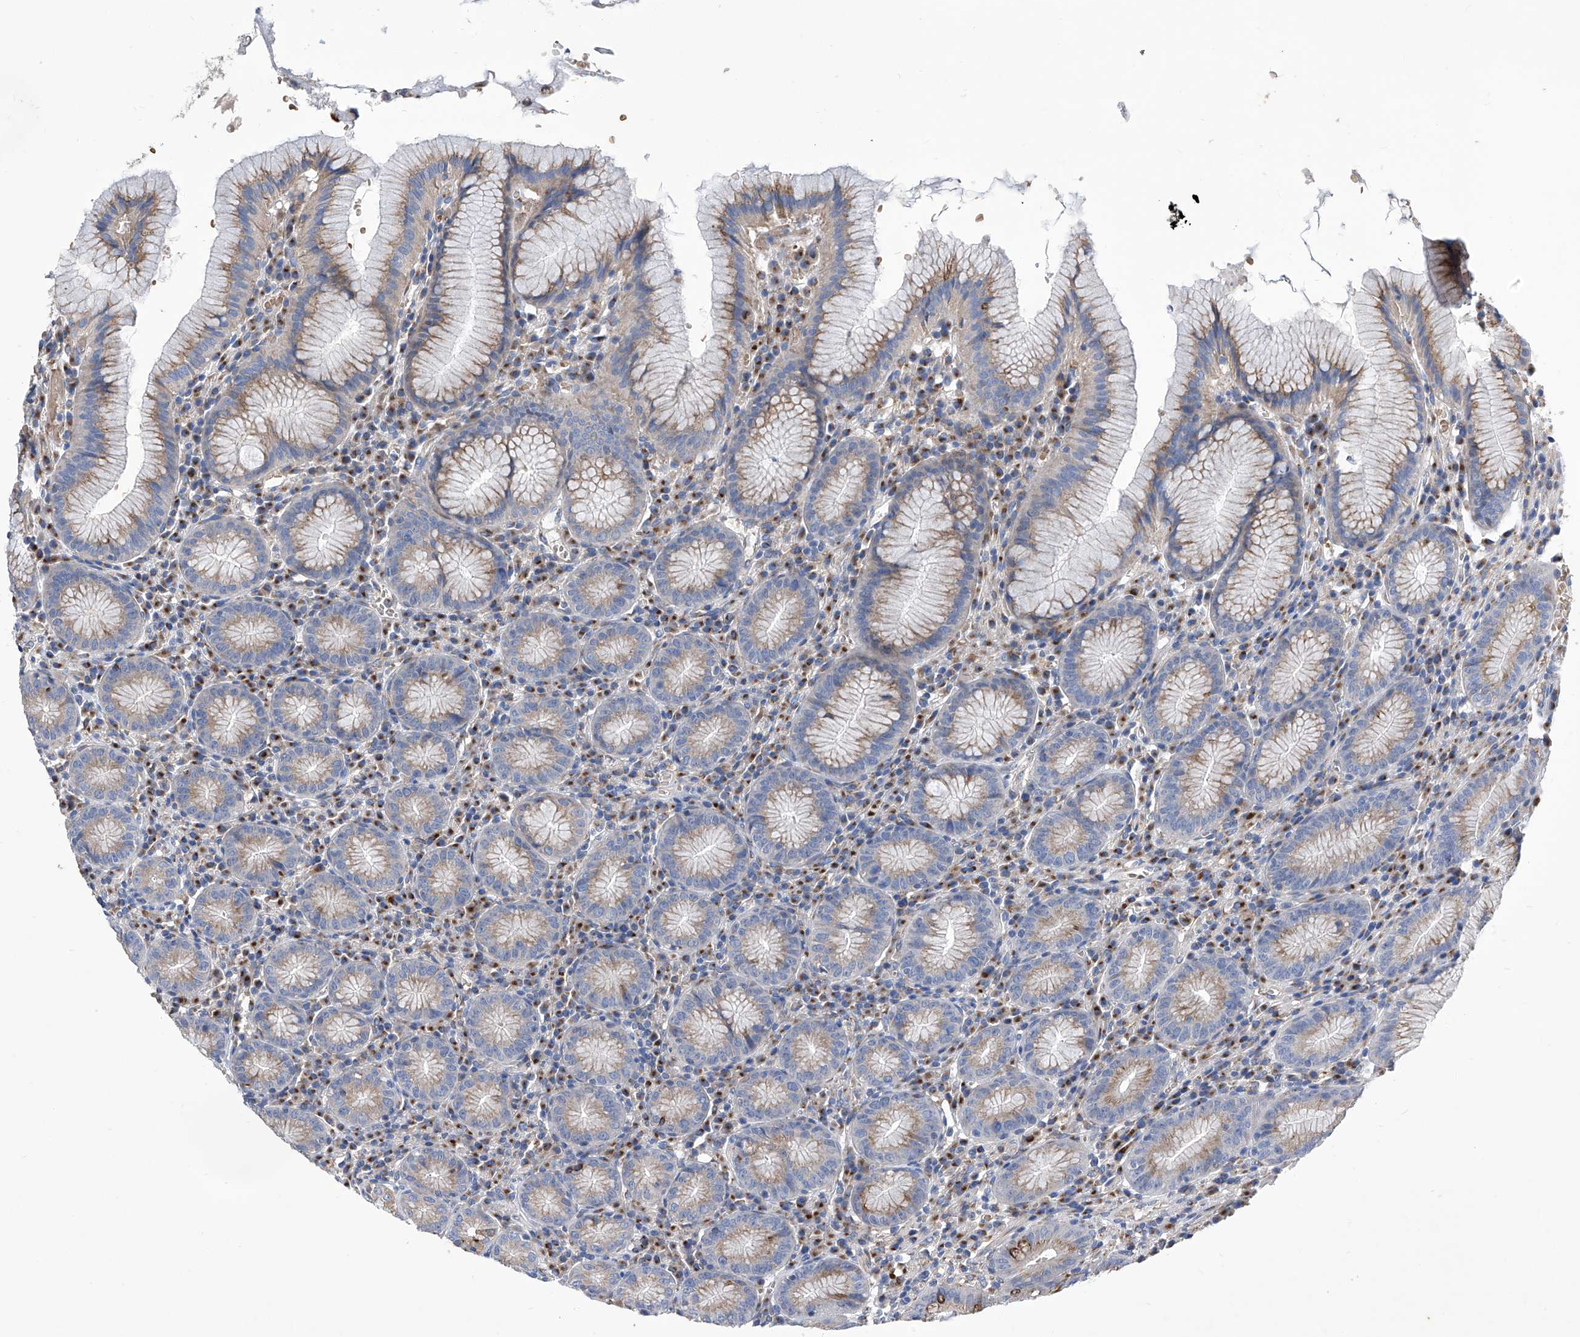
{"staining": {"intensity": "moderate", "quantity": ">75%", "location": "cytoplasmic/membranous"}, "tissue": "stomach", "cell_type": "Glandular cells", "image_type": "normal", "snomed": [{"axis": "morphology", "description": "Normal tissue, NOS"}, {"axis": "topography", "description": "Stomach"}], "caption": "Brown immunohistochemical staining in benign human stomach displays moderate cytoplasmic/membranous expression in about >75% of glandular cells.", "gene": "TJAP1", "patient": {"sex": "male", "age": 55}}